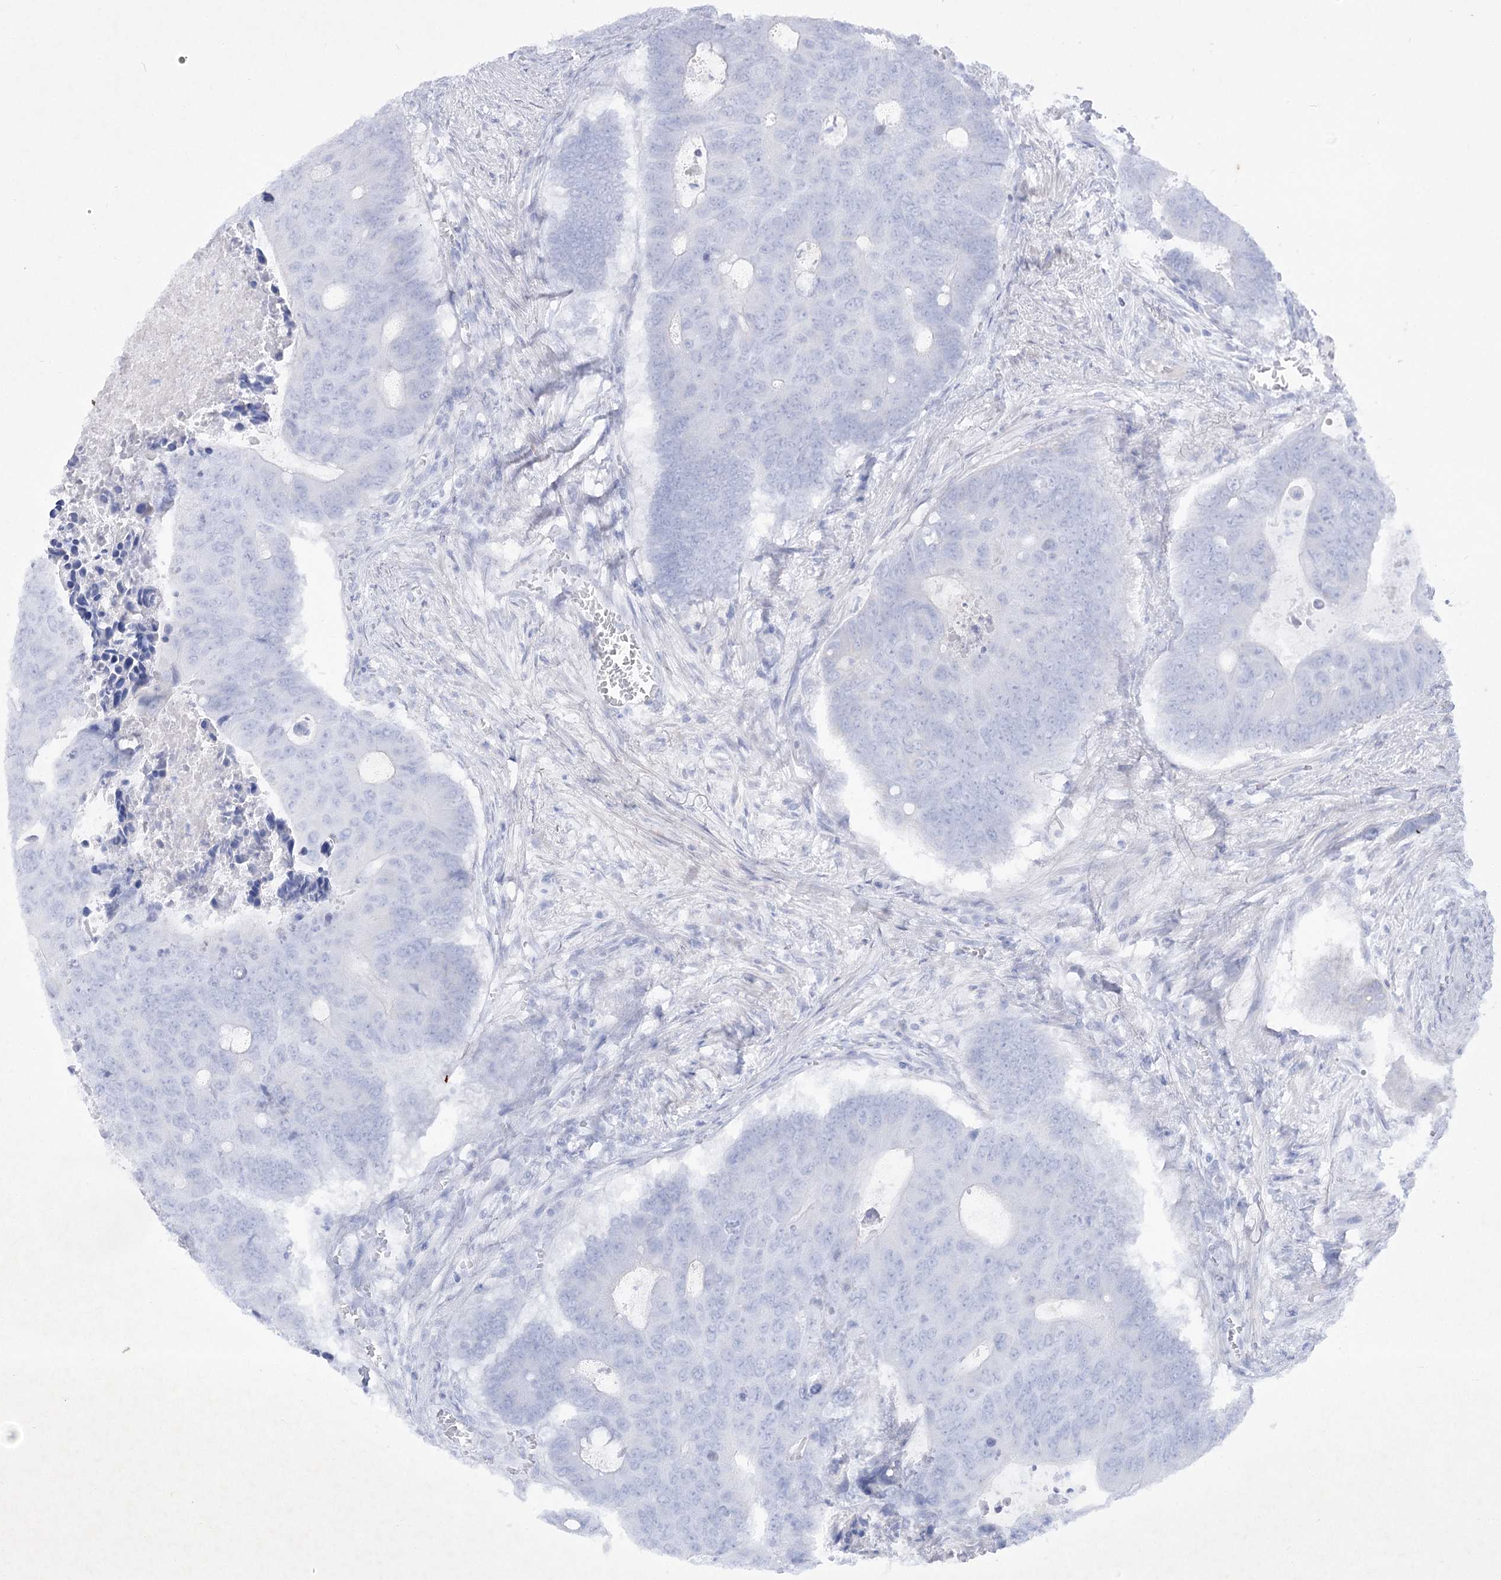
{"staining": {"intensity": "negative", "quantity": "none", "location": "none"}, "tissue": "colorectal cancer", "cell_type": "Tumor cells", "image_type": "cancer", "snomed": [{"axis": "morphology", "description": "Adenocarcinoma, NOS"}, {"axis": "topography", "description": "Colon"}], "caption": "The histopathology image reveals no significant expression in tumor cells of colorectal cancer (adenocarcinoma).", "gene": "GBF1", "patient": {"sex": "male", "age": 87}}